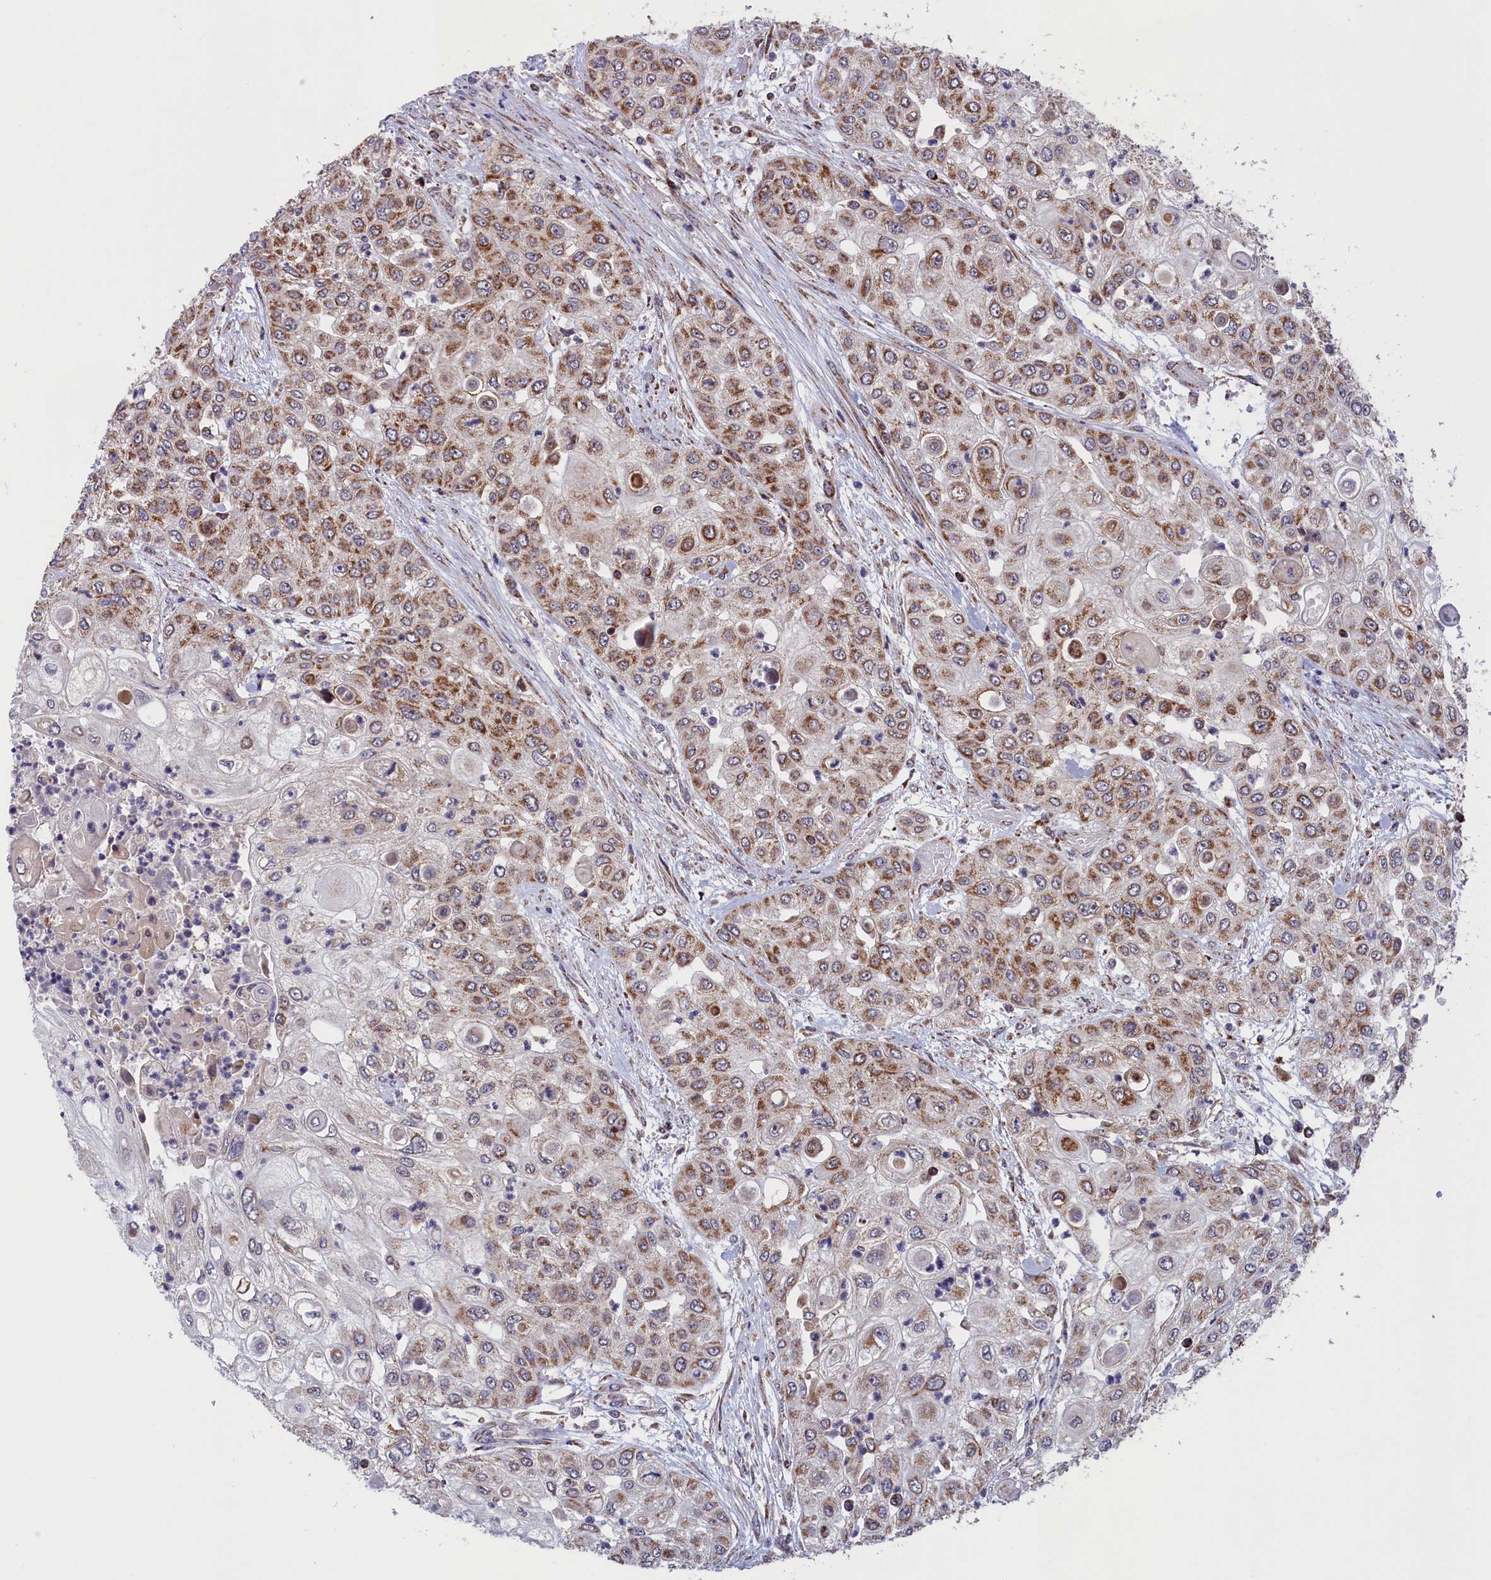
{"staining": {"intensity": "moderate", "quantity": "25%-75%", "location": "cytoplasmic/membranous"}, "tissue": "urothelial cancer", "cell_type": "Tumor cells", "image_type": "cancer", "snomed": [{"axis": "morphology", "description": "Urothelial carcinoma, High grade"}, {"axis": "topography", "description": "Urinary bladder"}], "caption": "Urothelial cancer stained for a protein demonstrates moderate cytoplasmic/membranous positivity in tumor cells.", "gene": "TIMM44", "patient": {"sex": "female", "age": 79}}